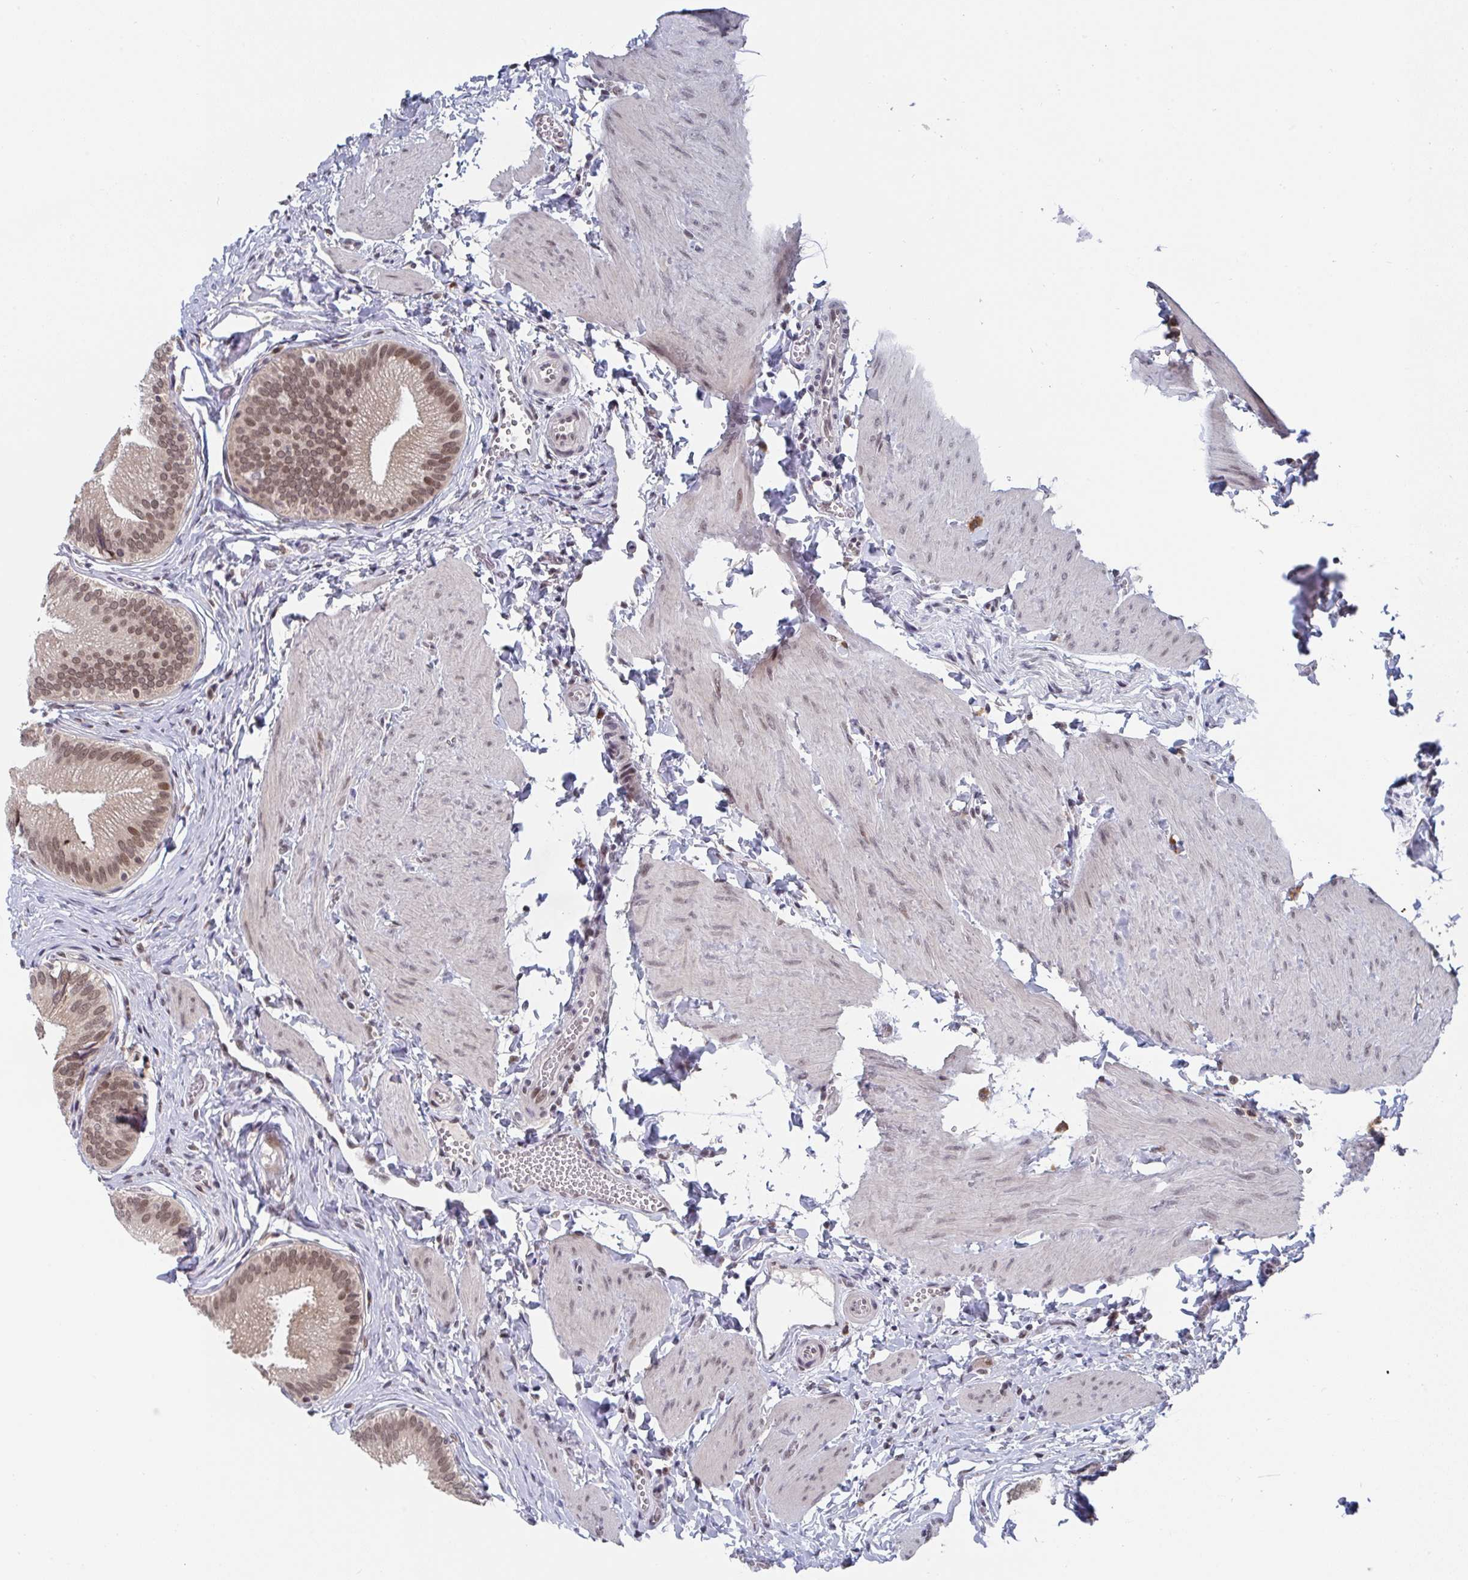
{"staining": {"intensity": "moderate", "quantity": ">75%", "location": "nuclear"}, "tissue": "gallbladder", "cell_type": "Glandular cells", "image_type": "normal", "snomed": [{"axis": "morphology", "description": "Normal tissue, NOS"}, {"axis": "topography", "description": "Gallbladder"}], "caption": "Normal gallbladder was stained to show a protein in brown. There is medium levels of moderate nuclear staining in approximately >75% of glandular cells. Immunohistochemistry stains the protein of interest in brown and the nuclei are stained blue.", "gene": "JMJD1C", "patient": {"sex": "male", "age": 17}}